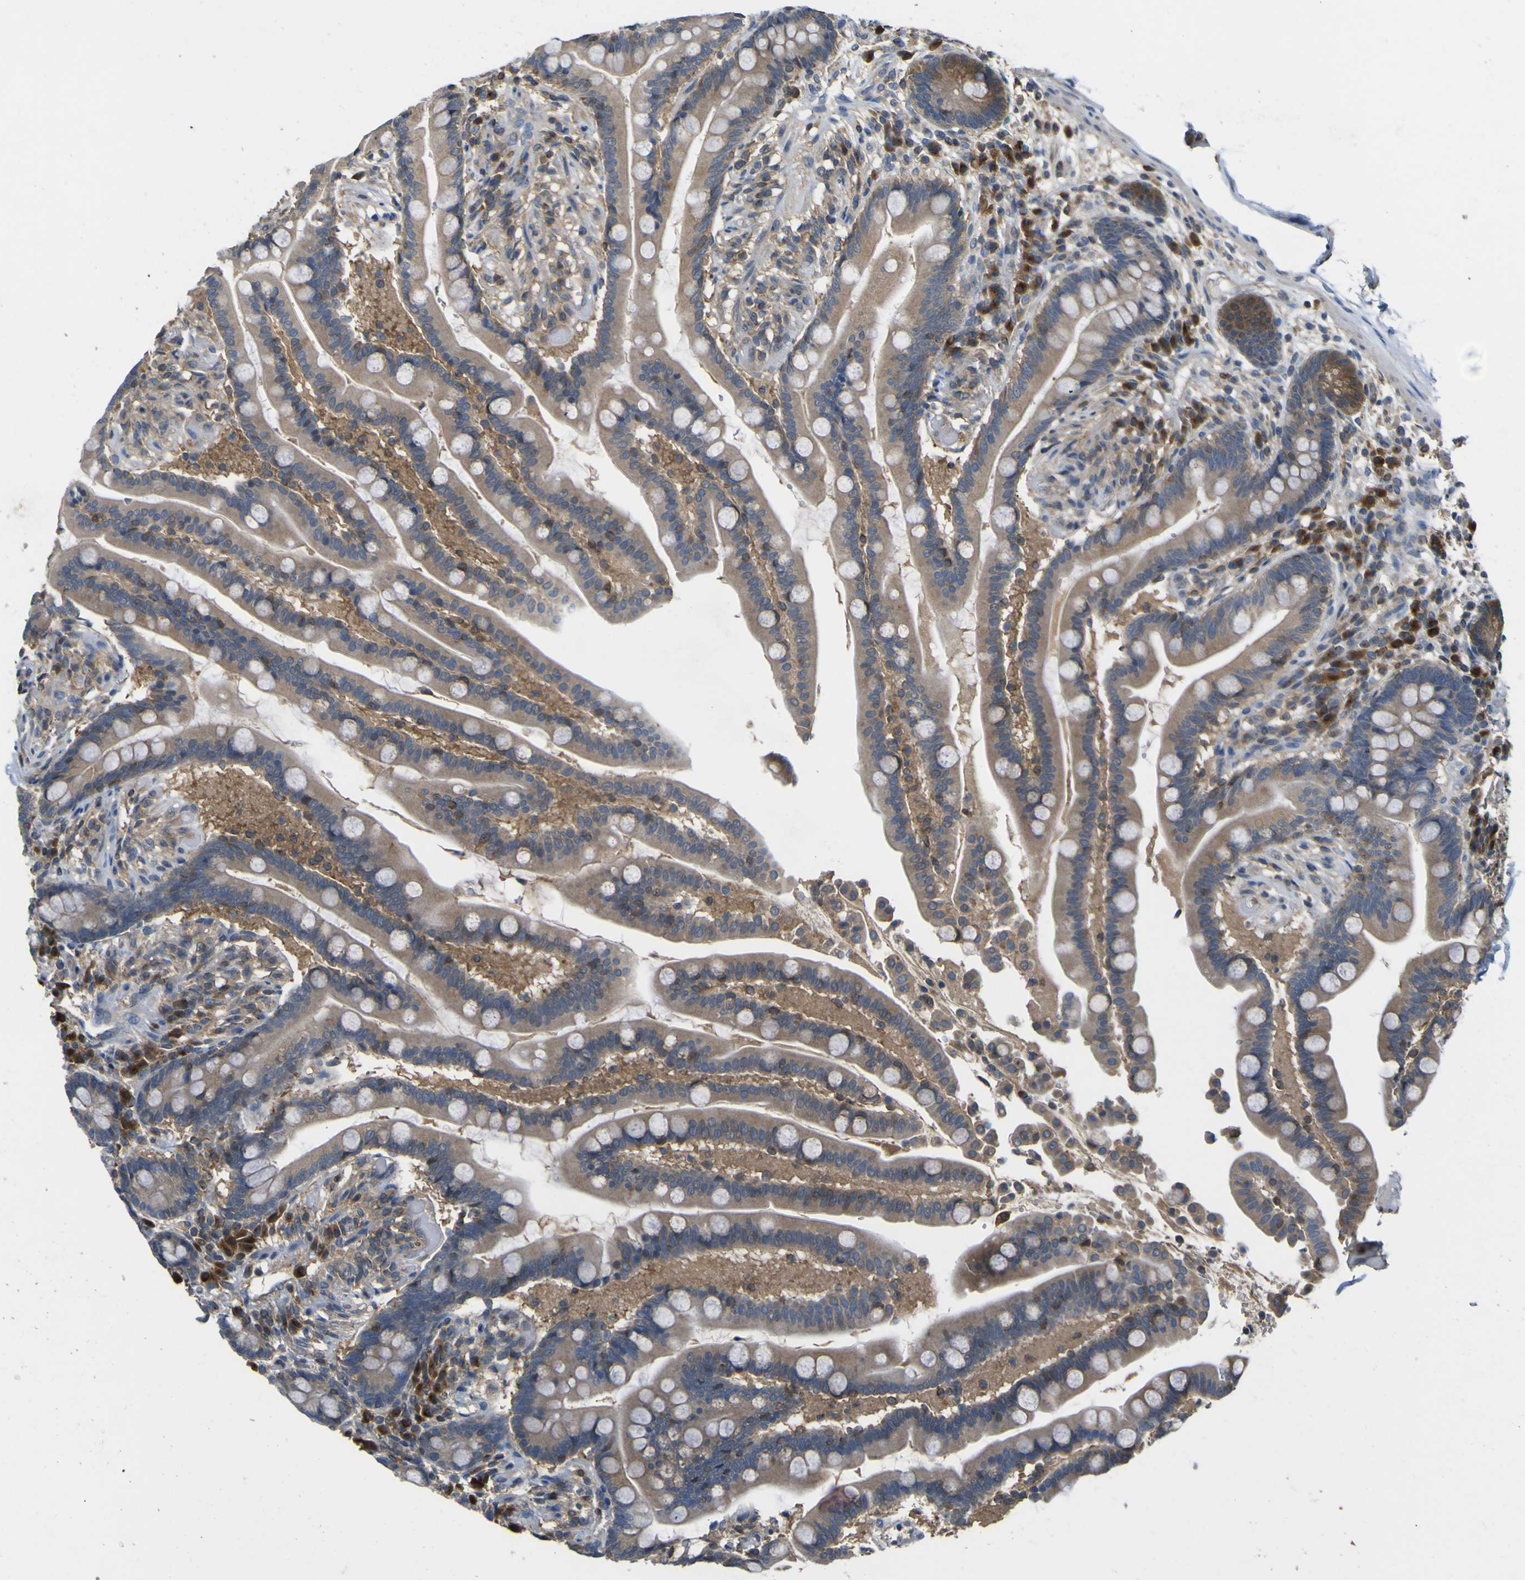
{"staining": {"intensity": "weak", "quantity": ">75%", "location": "cytoplasmic/membranous"}, "tissue": "colon", "cell_type": "Endothelial cells", "image_type": "normal", "snomed": [{"axis": "morphology", "description": "Normal tissue, NOS"}, {"axis": "topography", "description": "Colon"}], "caption": "Immunohistochemistry (IHC) staining of normal colon, which demonstrates low levels of weak cytoplasmic/membranous staining in approximately >75% of endothelial cells indicating weak cytoplasmic/membranous protein staining. The staining was performed using DAB (3,3'-diaminobenzidine) (brown) for protein detection and nuclei were counterstained in hematoxylin (blue).", "gene": "EML2", "patient": {"sex": "male", "age": 73}}